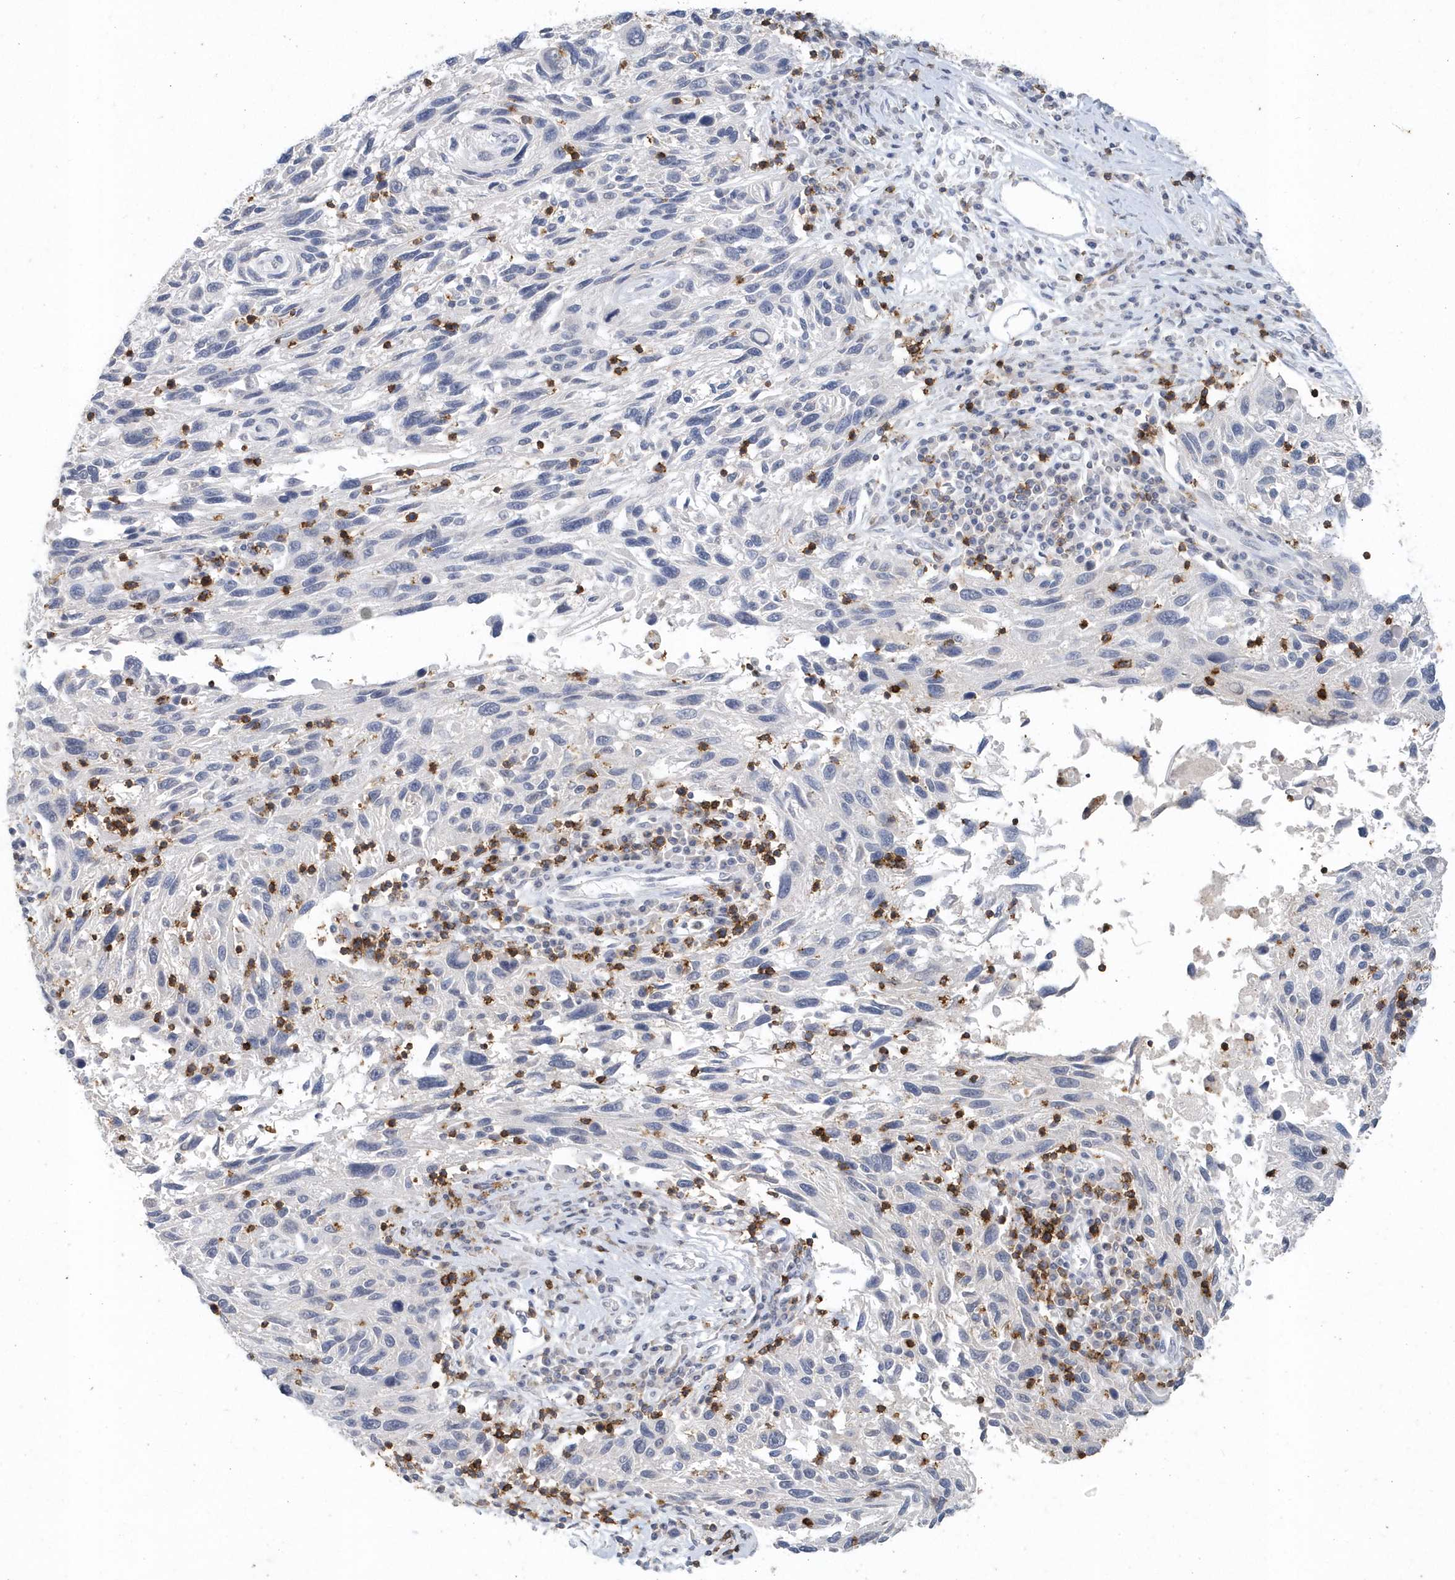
{"staining": {"intensity": "negative", "quantity": "none", "location": "none"}, "tissue": "melanoma", "cell_type": "Tumor cells", "image_type": "cancer", "snomed": [{"axis": "morphology", "description": "Malignant melanoma, NOS"}, {"axis": "topography", "description": "Skin"}], "caption": "An image of human melanoma is negative for staining in tumor cells.", "gene": "PDCD1", "patient": {"sex": "male", "age": 53}}